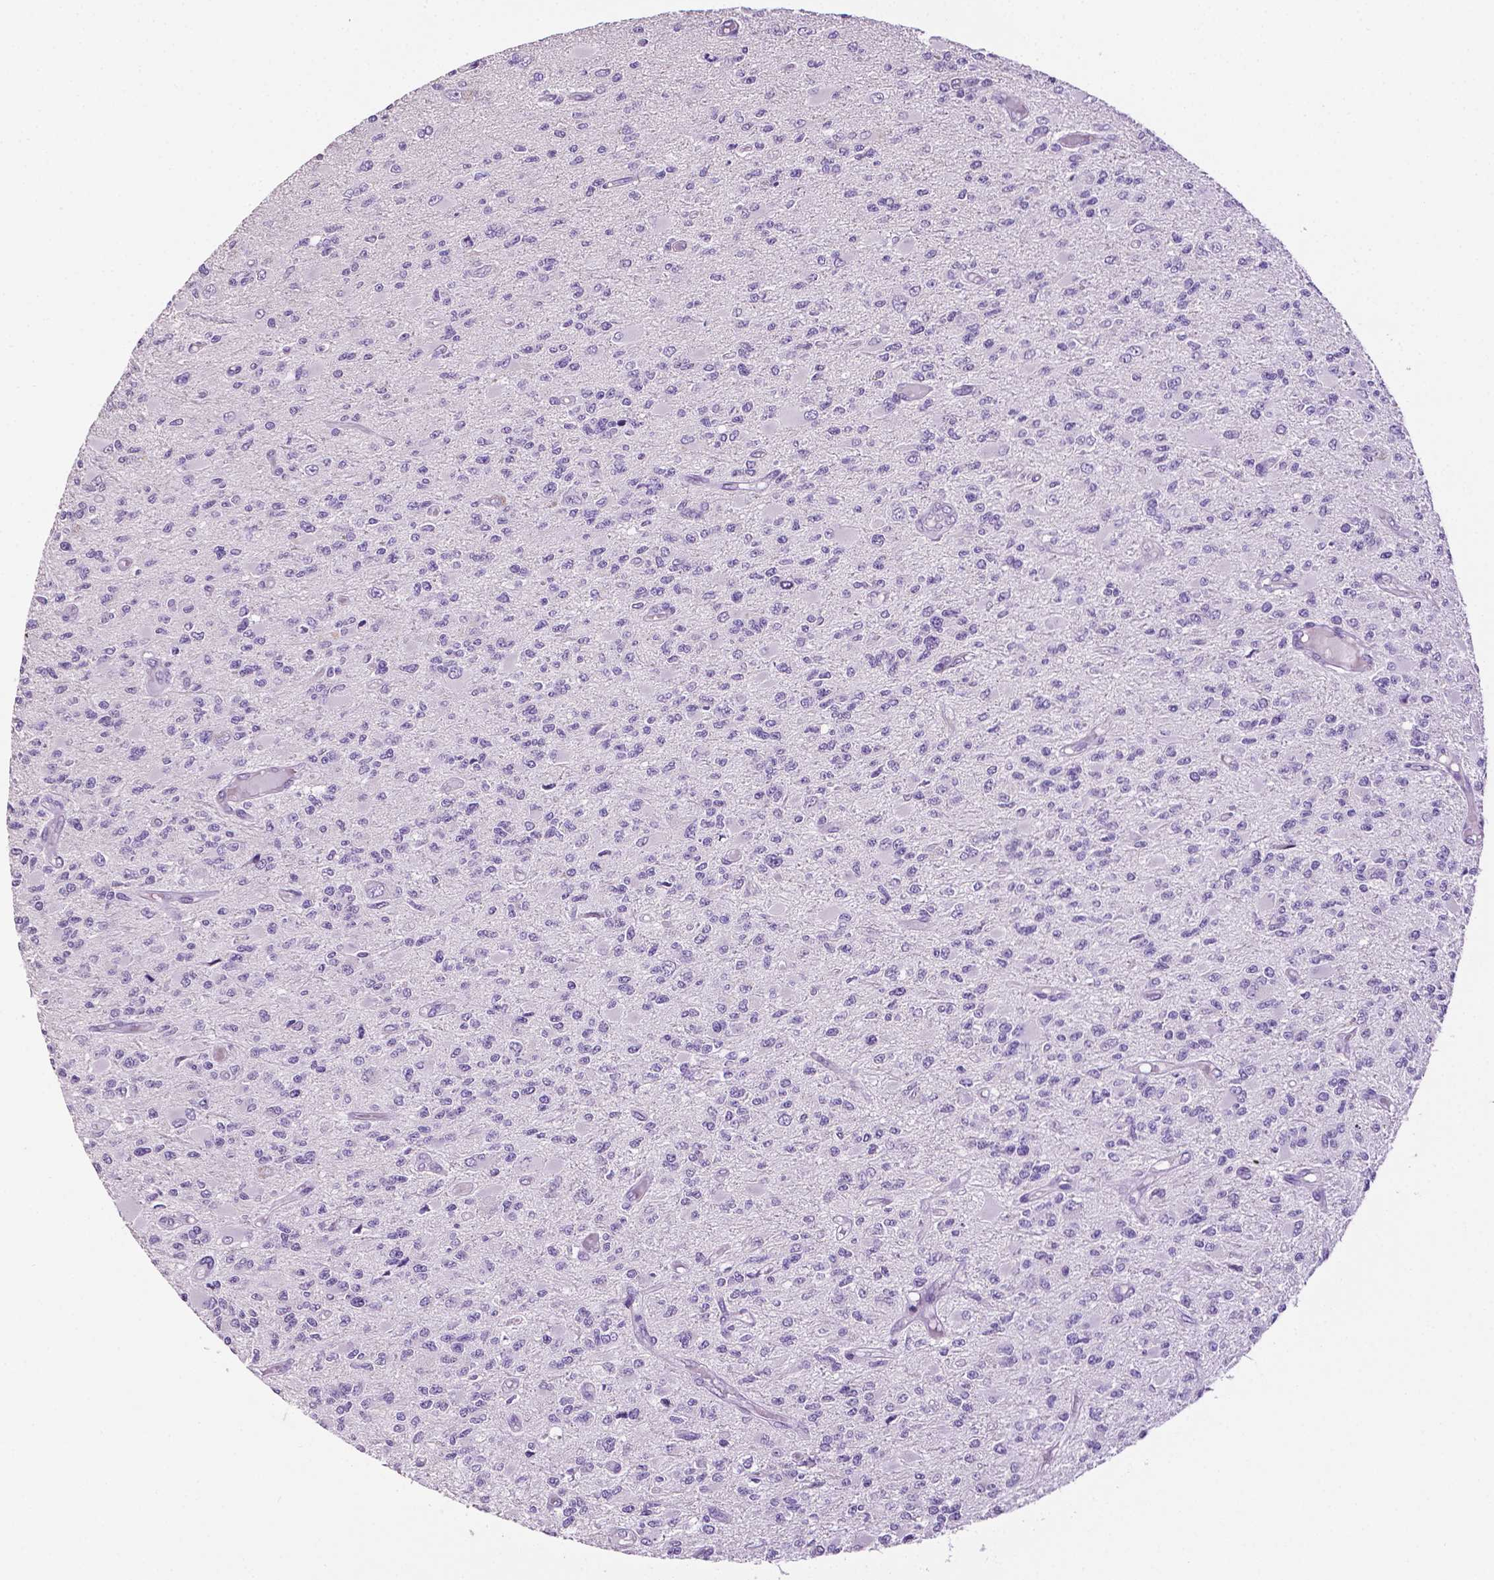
{"staining": {"intensity": "negative", "quantity": "none", "location": "none"}, "tissue": "glioma", "cell_type": "Tumor cells", "image_type": "cancer", "snomed": [{"axis": "morphology", "description": "Glioma, malignant, High grade"}, {"axis": "topography", "description": "Brain"}], "caption": "Micrograph shows no protein expression in tumor cells of malignant glioma (high-grade) tissue.", "gene": "TACSTD2", "patient": {"sex": "female", "age": 63}}